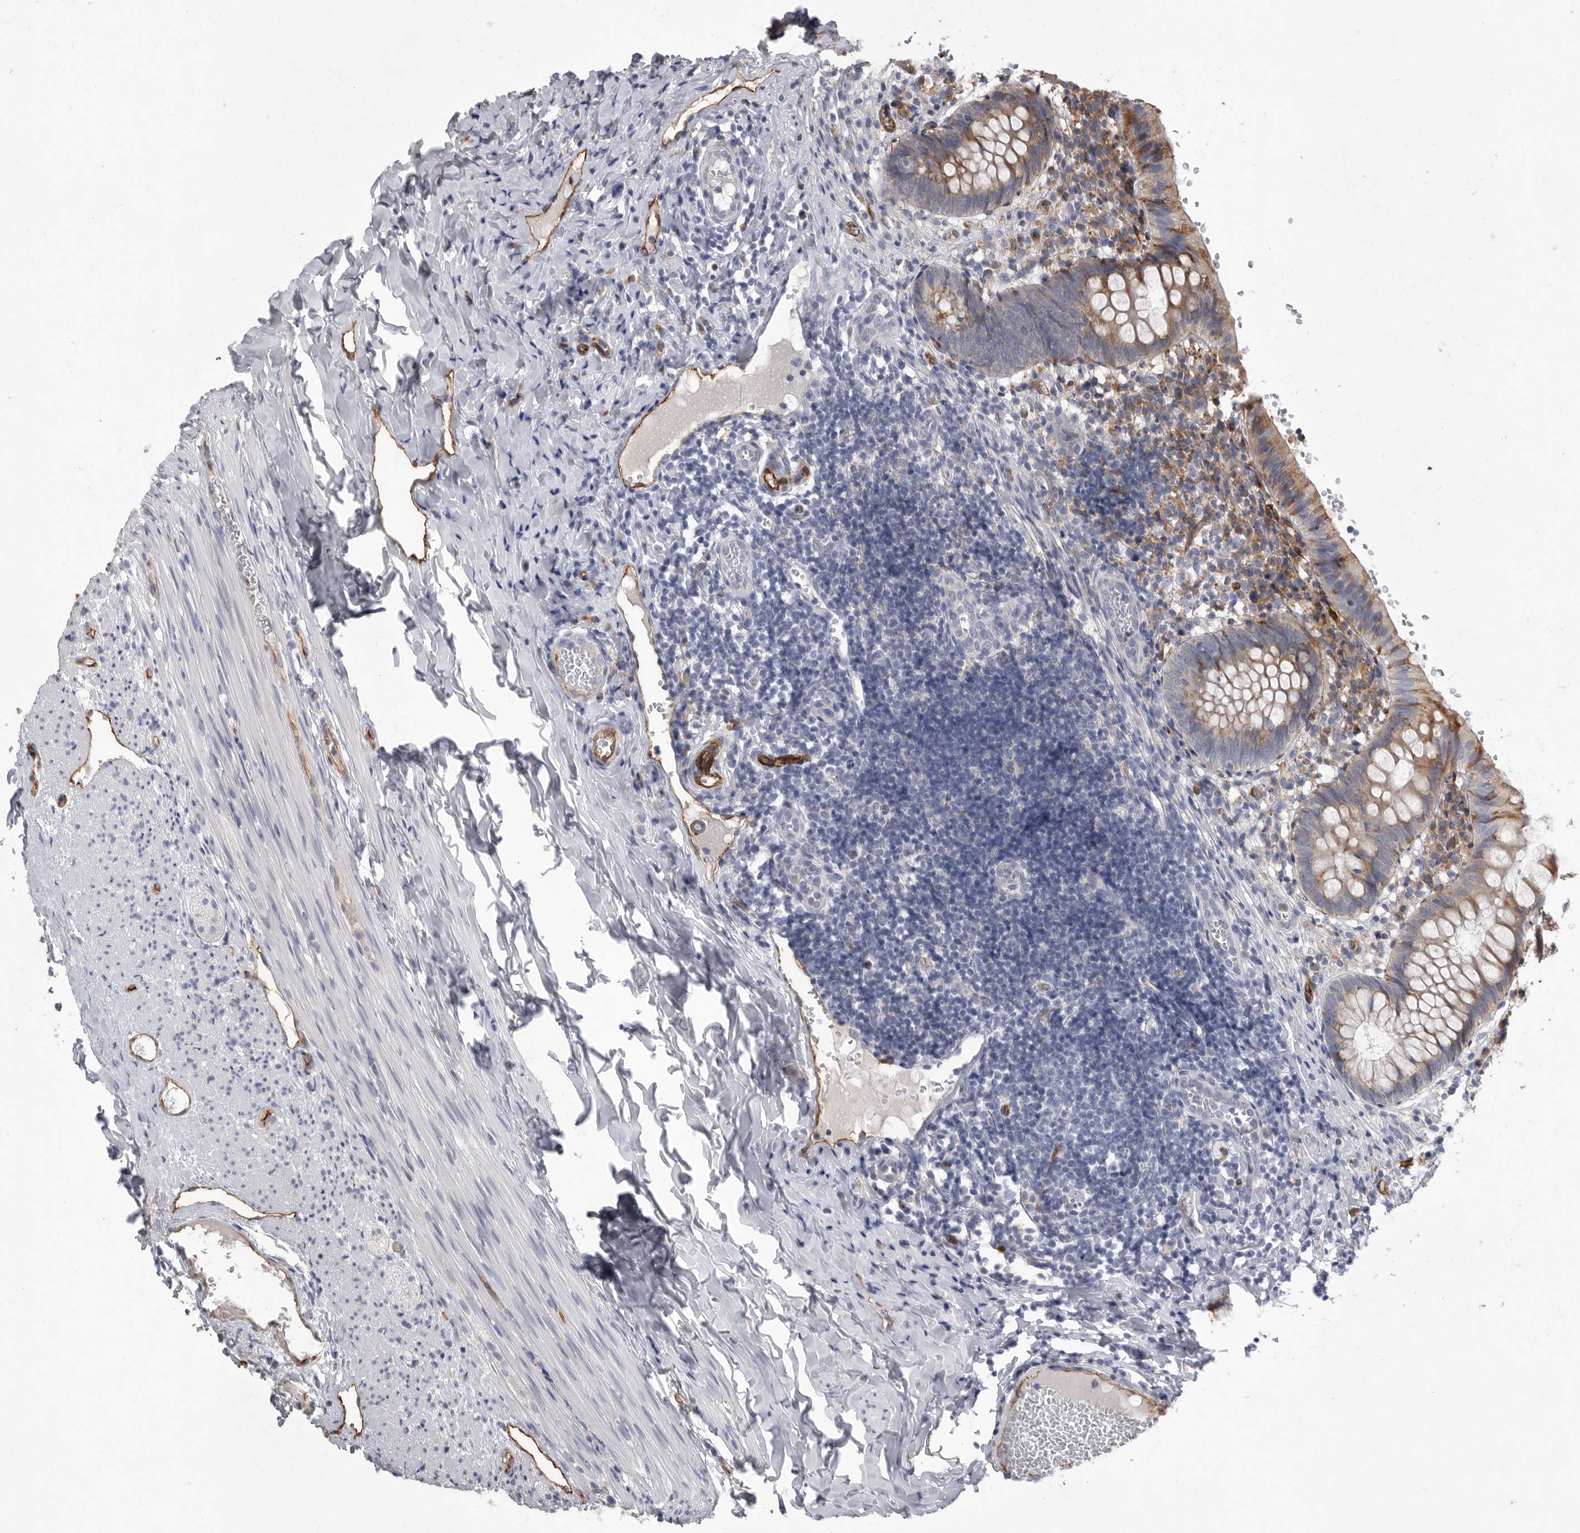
{"staining": {"intensity": "moderate", "quantity": "25%-75%", "location": "cytoplasmic/membranous"}, "tissue": "appendix", "cell_type": "Glandular cells", "image_type": "normal", "snomed": [{"axis": "morphology", "description": "Normal tissue, NOS"}, {"axis": "topography", "description": "Appendix"}], "caption": "Immunohistochemical staining of normal human appendix demonstrates medium levels of moderate cytoplasmic/membranous positivity in about 25%-75% of glandular cells. The staining was performed using DAB (3,3'-diaminobenzidine) to visualize the protein expression in brown, while the nuclei were stained in blue with hematoxylin (Magnification: 20x).", "gene": "MINPP1", "patient": {"sex": "male", "age": 8}}